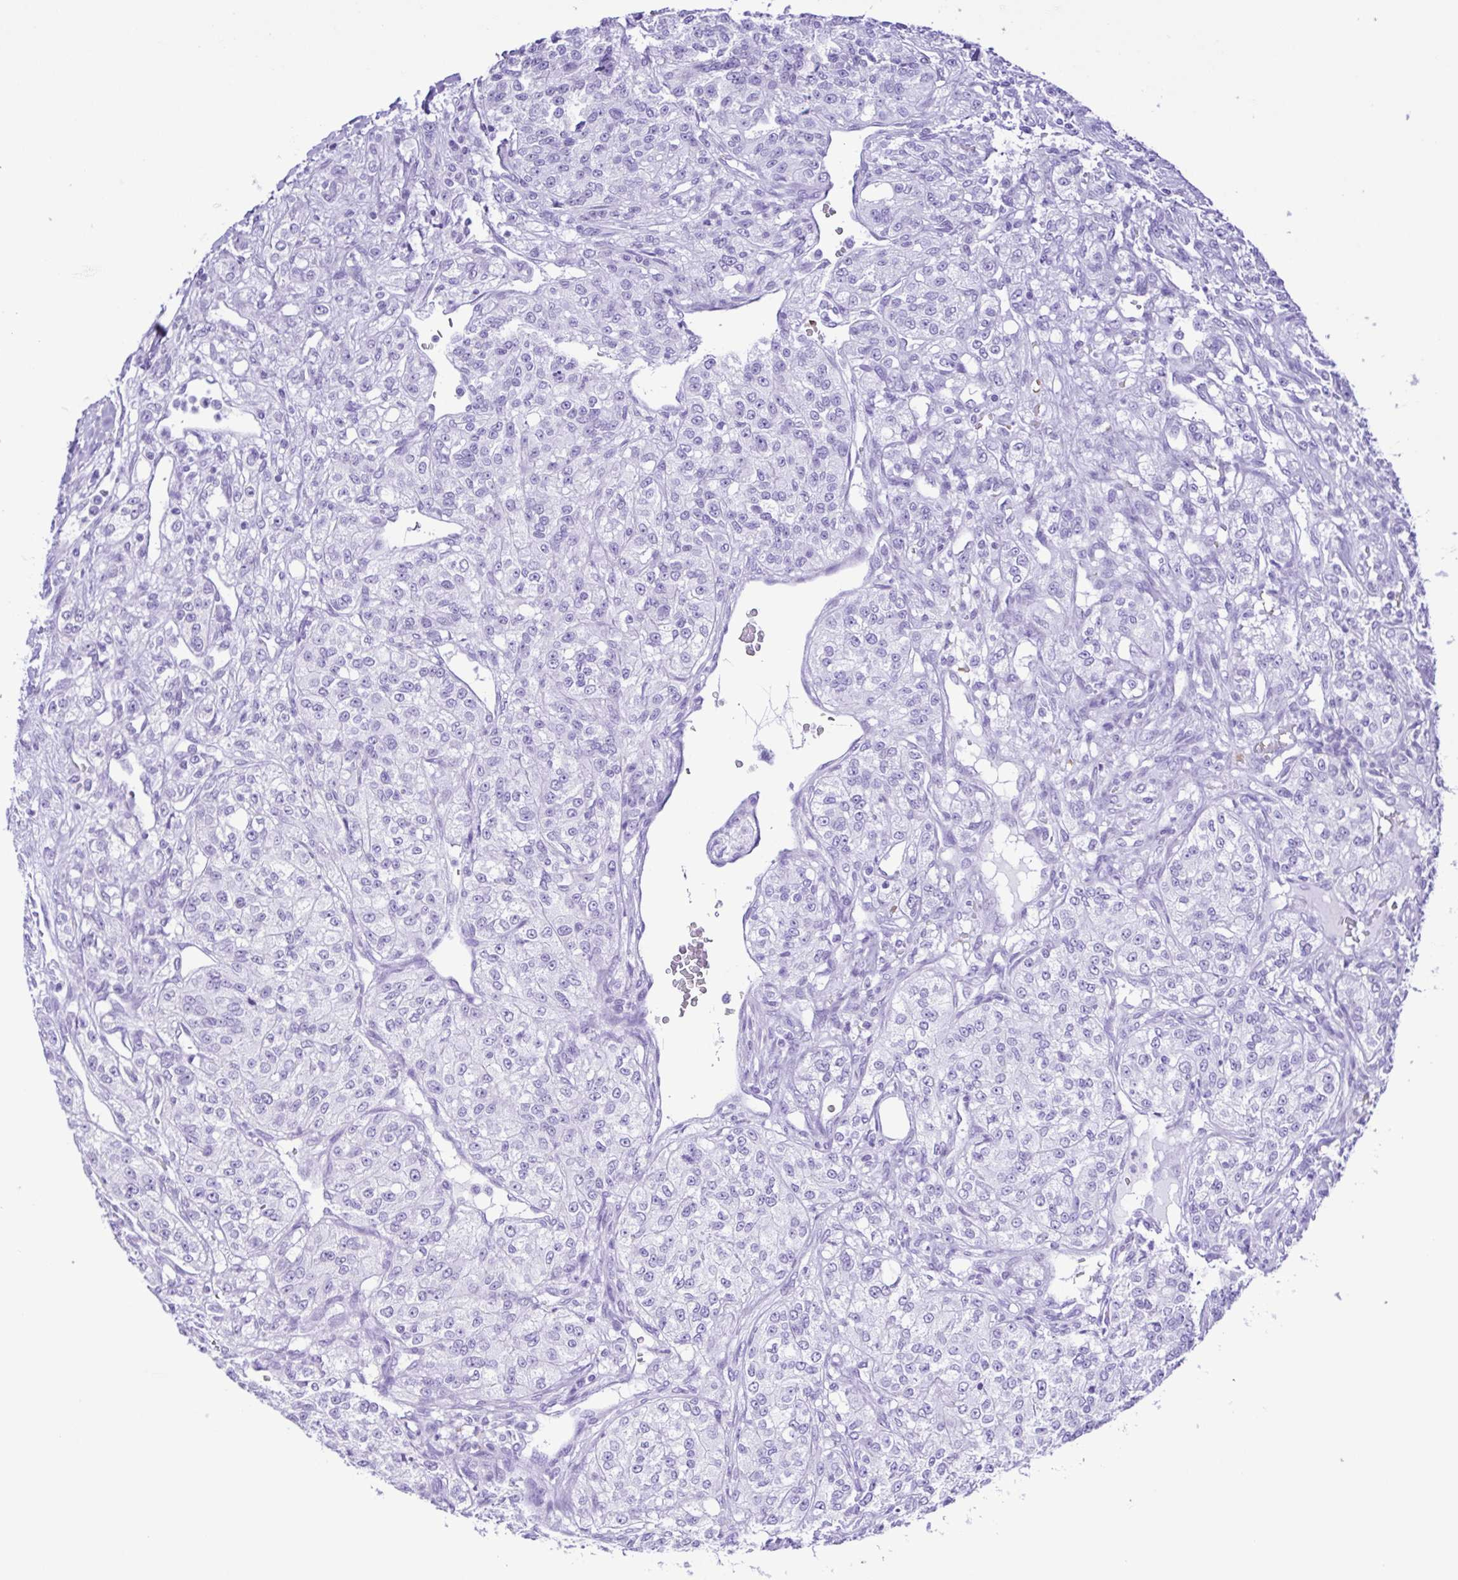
{"staining": {"intensity": "negative", "quantity": "none", "location": "none"}, "tissue": "renal cancer", "cell_type": "Tumor cells", "image_type": "cancer", "snomed": [{"axis": "morphology", "description": "Adenocarcinoma, NOS"}, {"axis": "topography", "description": "Kidney"}], "caption": "This is a photomicrograph of IHC staining of adenocarcinoma (renal), which shows no expression in tumor cells.", "gene": "SYT1", "patient": {"sex": "female", "age": 63}}